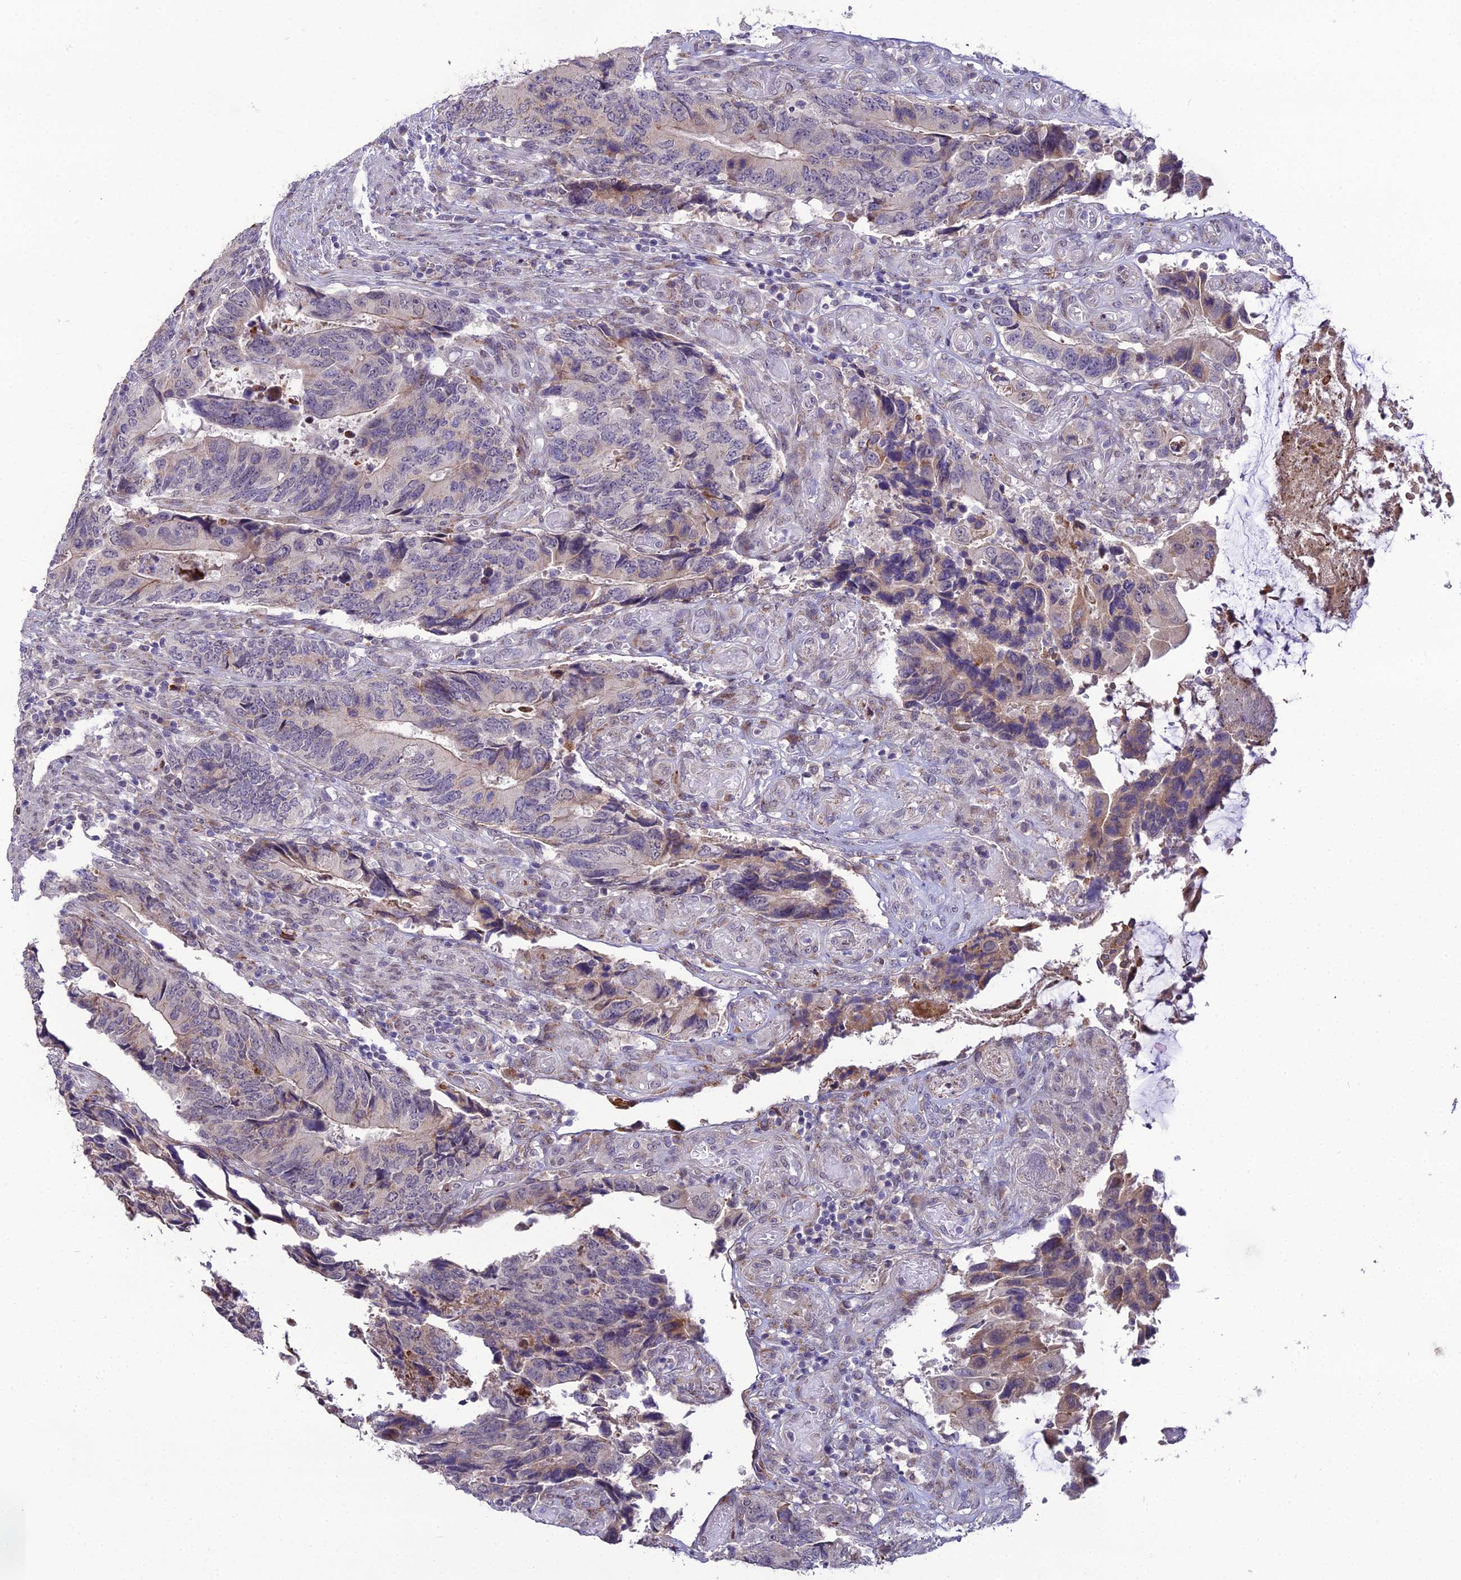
{"staining": {"intensity": "weak", "quantity": "<25%", "location": "cytoplasmic/membranous"}, "tissue": "colorectal cancer", "cell_type": "Tumor cells", "image_type": "cancer", "snomed": [{"axis": "morphology", "description": "Adenocarcinoma, NOS"}, {"axis": "topography", "description": "Colon"}], "caption": "Adenocarcinoma (colorectal) was stained to show a protein in brown. There is no significant staining in tumor cells.", "gene": "TROAP", "patient": {"sex": "male", "age": 87}}